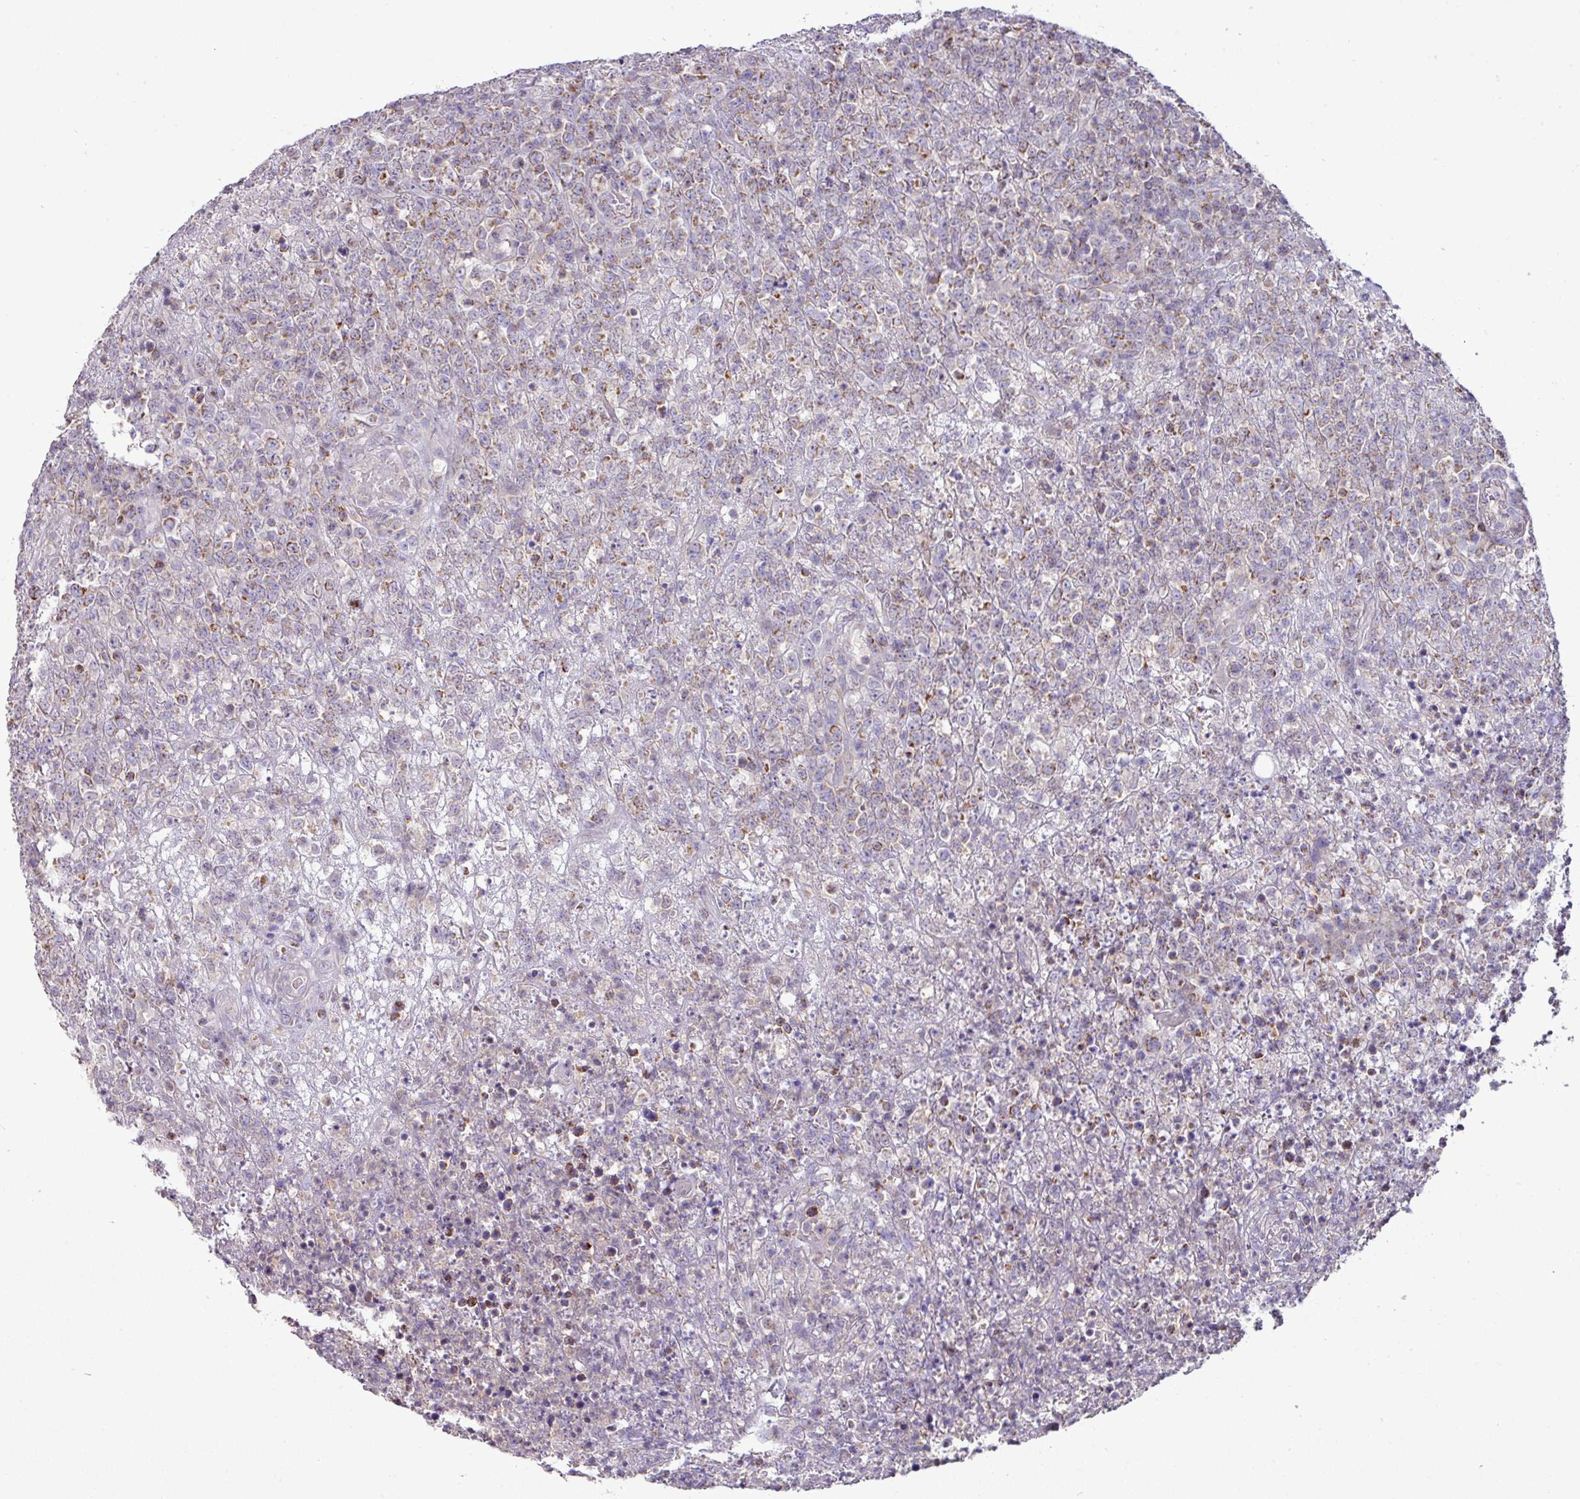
{"staining": {"intensity": "moderate", "quantity": "25%-75%", "location": "cytoplasmic/membranous"}, "tissue": "lymphoma", "cell_type": "Tumor cells", "image_type": "cancer", "snomed": [{"axis": "morphology", "description": "Malignant lymphoma, non-Hodgkin's type, High grade"}, {"axis": "topography", "description": "Colon"}], "caption": "A brown stain shows moderate cytoplasmic/membranous positivity of a protein in human lymphoma tumor cells.", "gene": "TRAPPC1", "patient": {"sex": "female", "age": 53}}